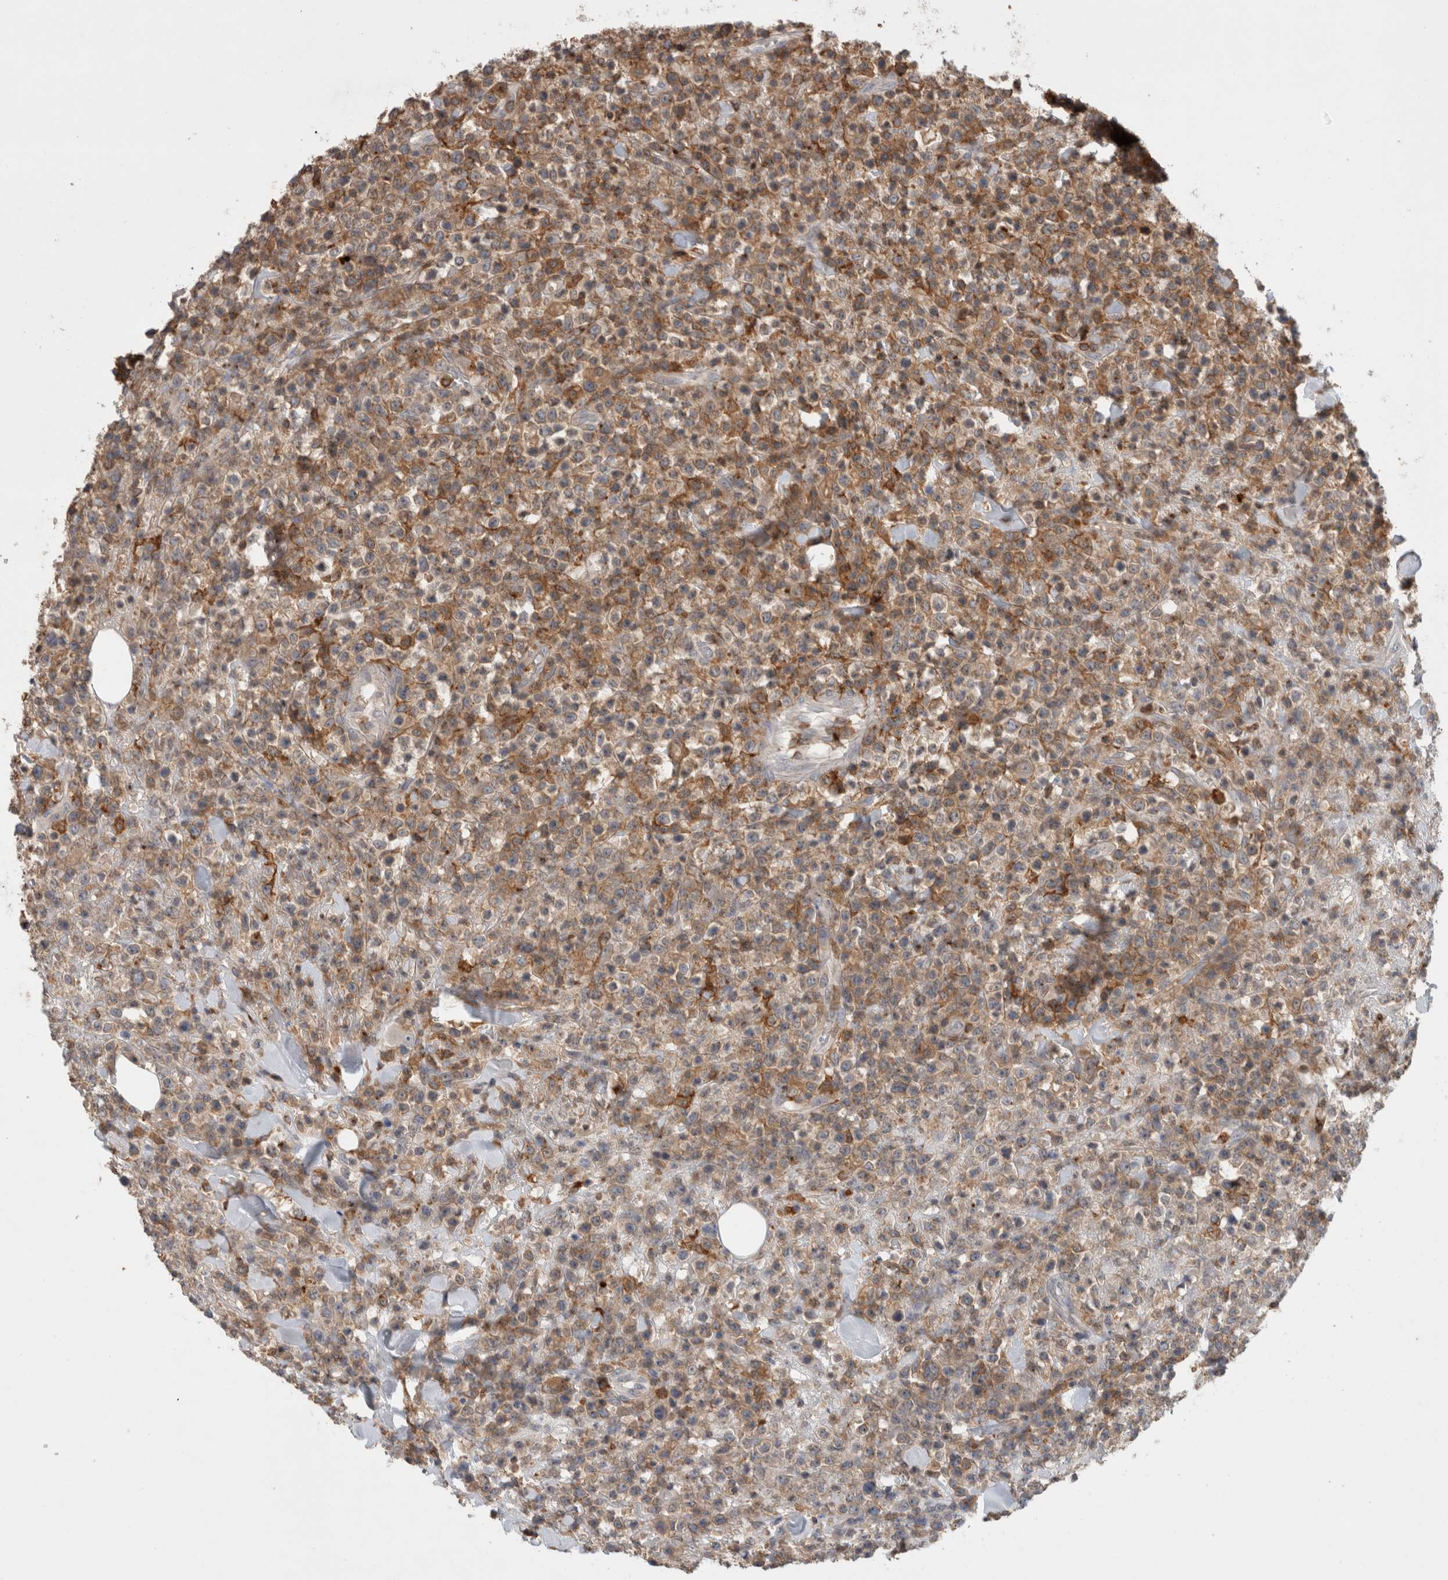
{"staining": {"intensity": "moderate", "quantity": ">75%", "location": "cytoplasmic/membranous"}, "tissue": "lymphoma", "cell_type": "Tumor cells", "image_type": "cancer", "snomed": [{"axis": "morphology", "description": "Malignant lymphoma, non-Hodgkin's type, High grade"}, {"axis": "topography", "description": "Colon"}], "caption": "The image shows staining of high-grade malignant lymphoma, non-Hodgkin's type, revealing moderate cytoplasmic/membranous protein expression (brown color) within tumor cells.", "gene": "GFRA2", "patient": {"sex": "female", "age": 53}}